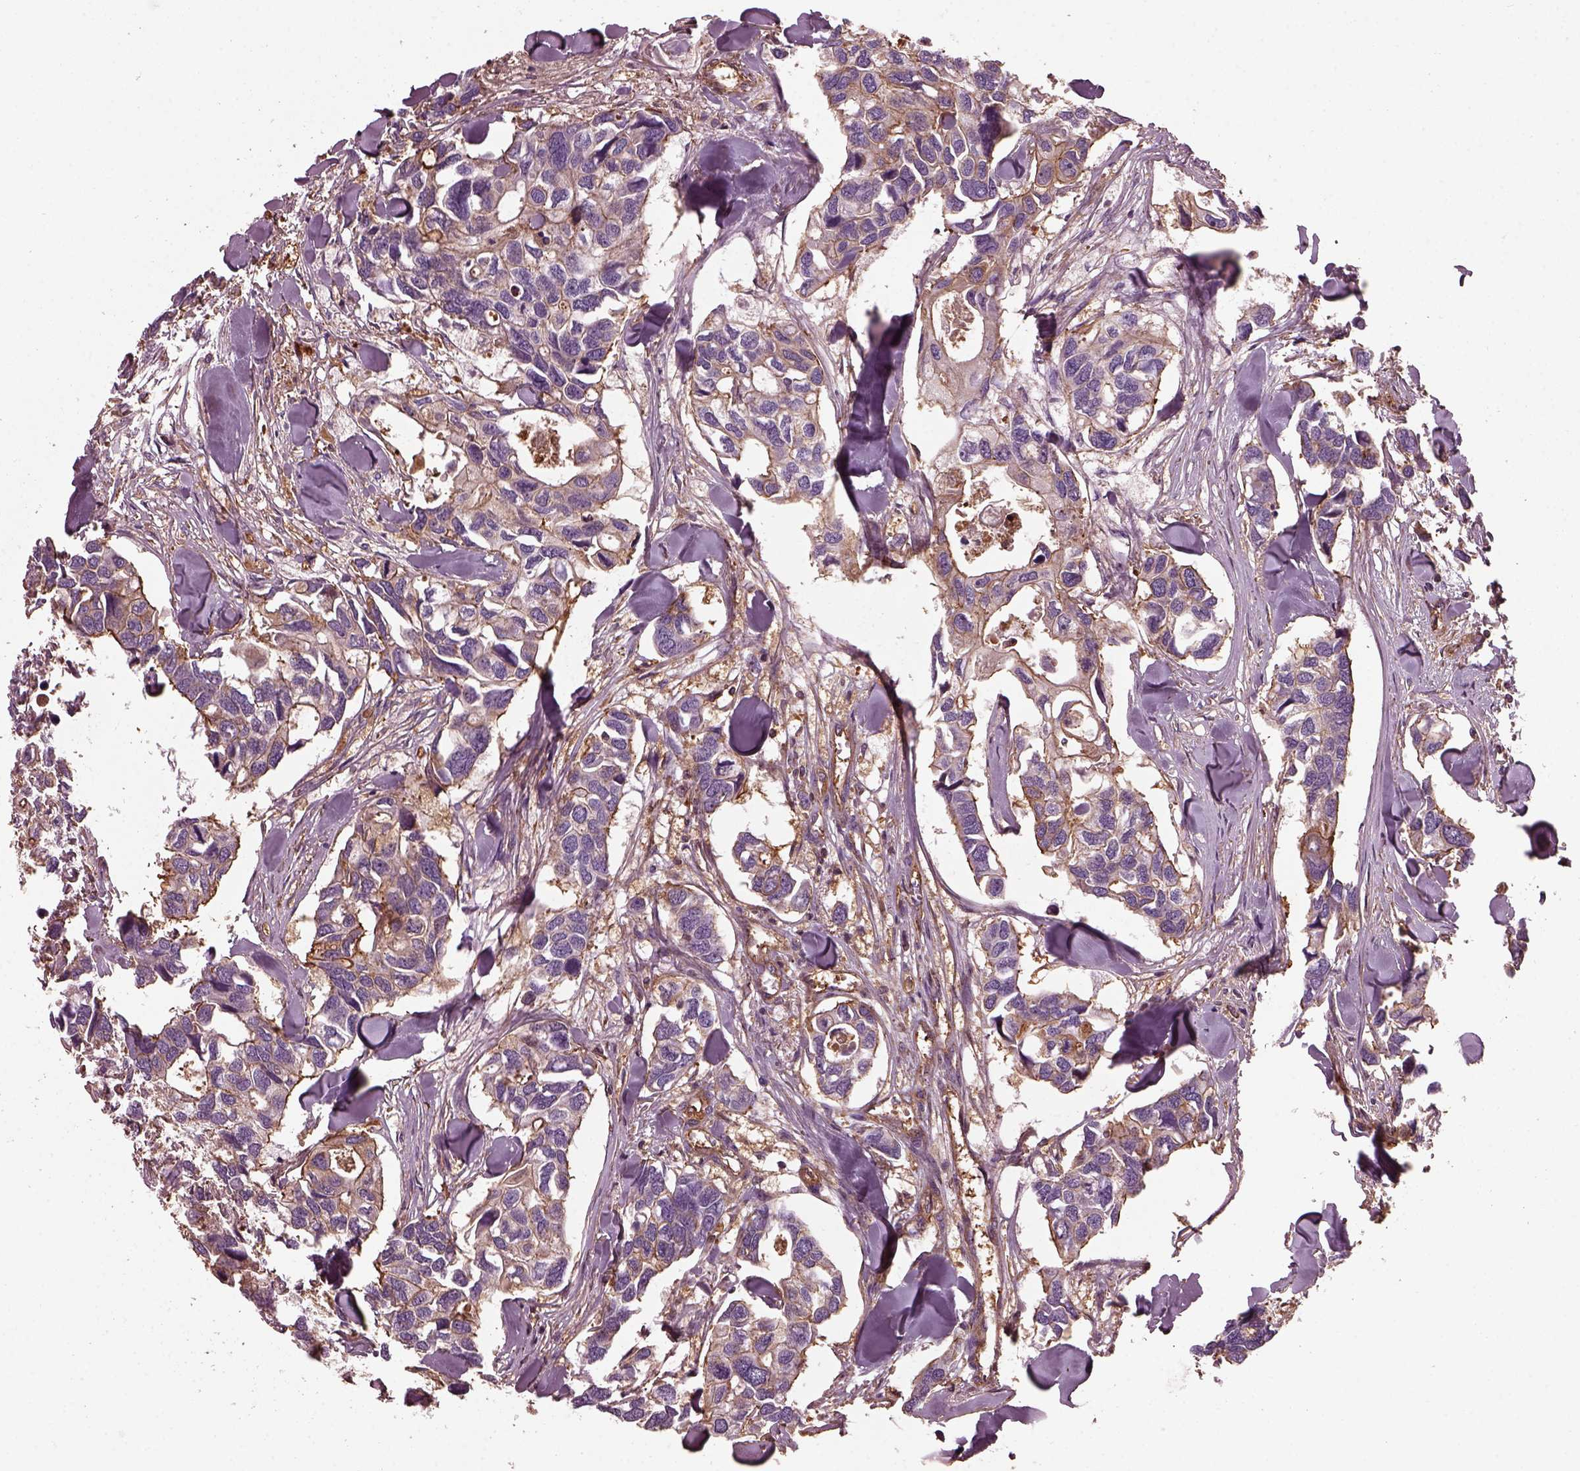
{"staining": {"intensity": "moderate", "quantity": "<25%", "location": "cytoplasmic/membranous"}, "tissue": "breast cancer", "cell_type": "Tumor cells", "image_type": "cancer", "snomed": [{"axis": "morphology", "description": "Duct carcinoma"}, {"axis": "topography", "description": "Breast"}], "caption": "IHC of infiltrating ductal carcinoma (breast) demonstrates low levels of moderate cytoplasmic/membranous expression in approximately <25% of tumor cells.", "gene": "MYL6", "patient": {"sex": "female", "age": 83}}